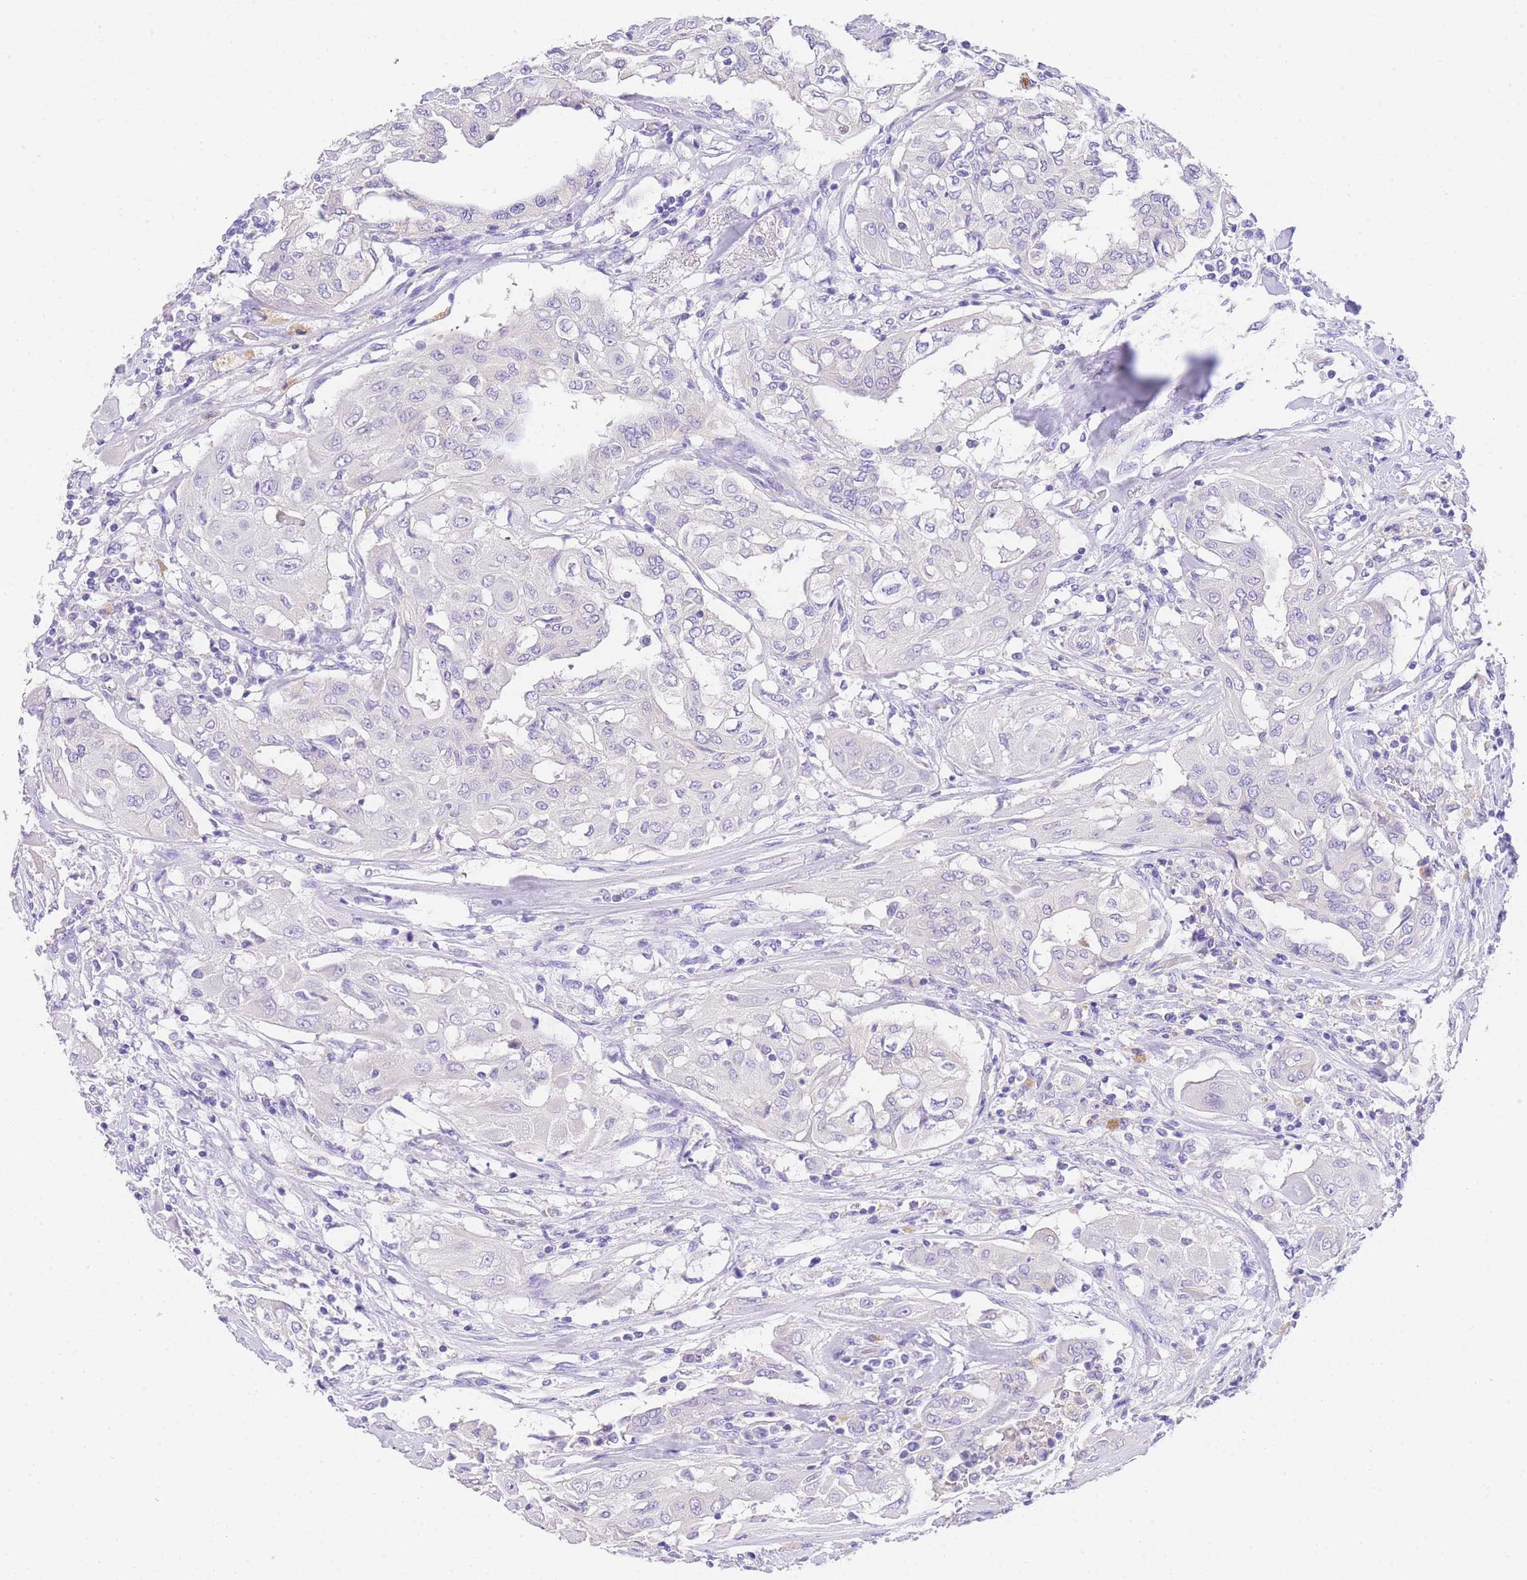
{"staining": {"intensity": "negative", "quantity": "none", "location": "none"}, "tissue": "thyroid cancer", "cell_type": "Tumor cells", "image_type": "cancer", "snomed": [{"axis": "morphology", "description": "Papillary adenocarcinoma, NOS"}, {"axis": "topography", "description": "Thyroid gland"}], "caption": "This is a image of immunohistochemistry staining of papillary adenocarcinoma (thyroid), which shows no expression in tumor cells.", "gene": "EPN2", "patient": {"sex": "female", "age": 59}}